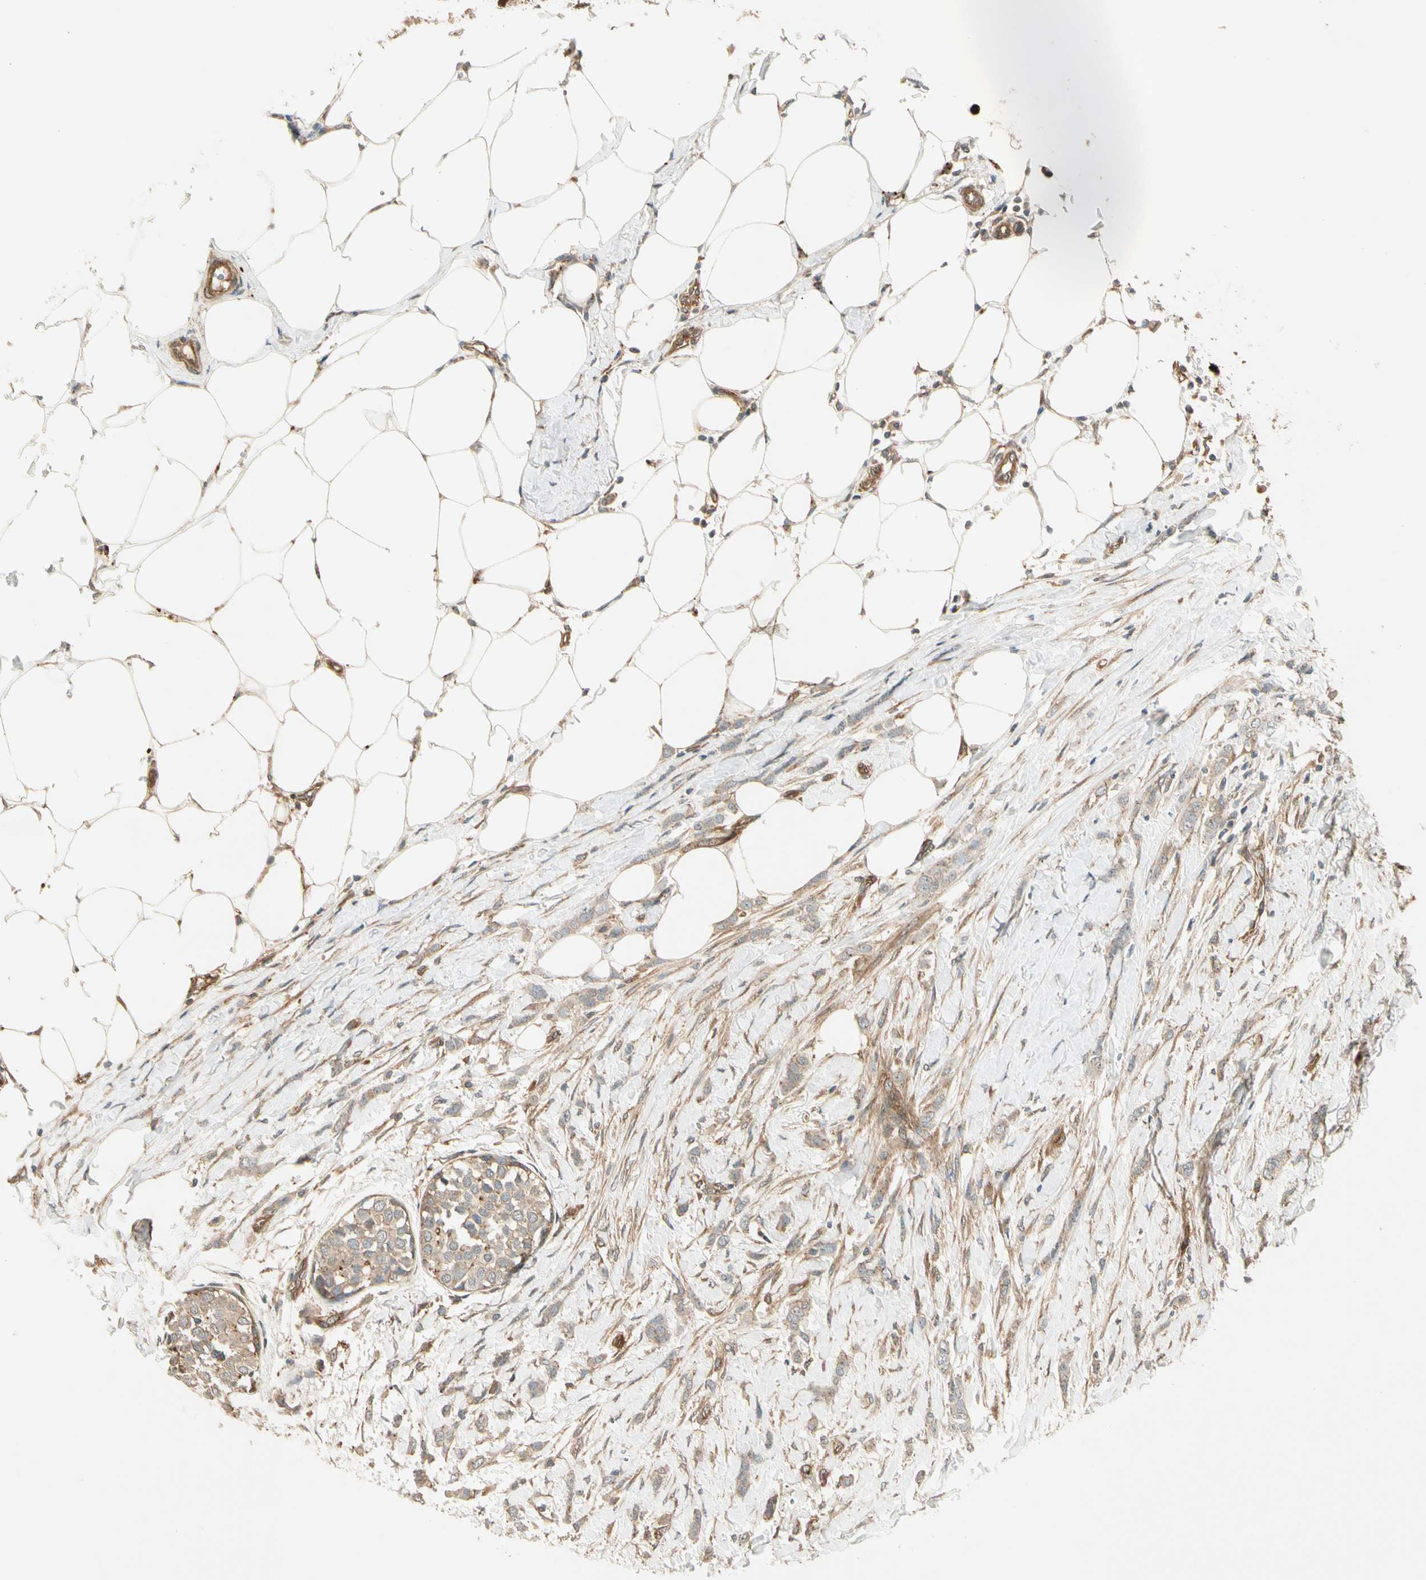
{"staining": {"intensity": "weak", "quantity": ">75%", "location": "cytoplasmic/membranous"}, "tissue": "breast cancer", "cell_type": "Tumor cells", "image_type": "cancer", "snomed": [{"axis": "morphology", "description": "Lobular carcinoma, in situ"}, {"axis": "morphology", "description": "Lobular carcinoma"}, {"axis": "topography", "description": "Breast"}], "caption": "This image reveals immunohistochemistry staining of lobular carcinoma in situ (breast), with low weak cytoplasmic/membranous expression in approximately >75% of tumor cells.", "gene": "ROCK2", "patient": {"sex": "female", "age": 41}}